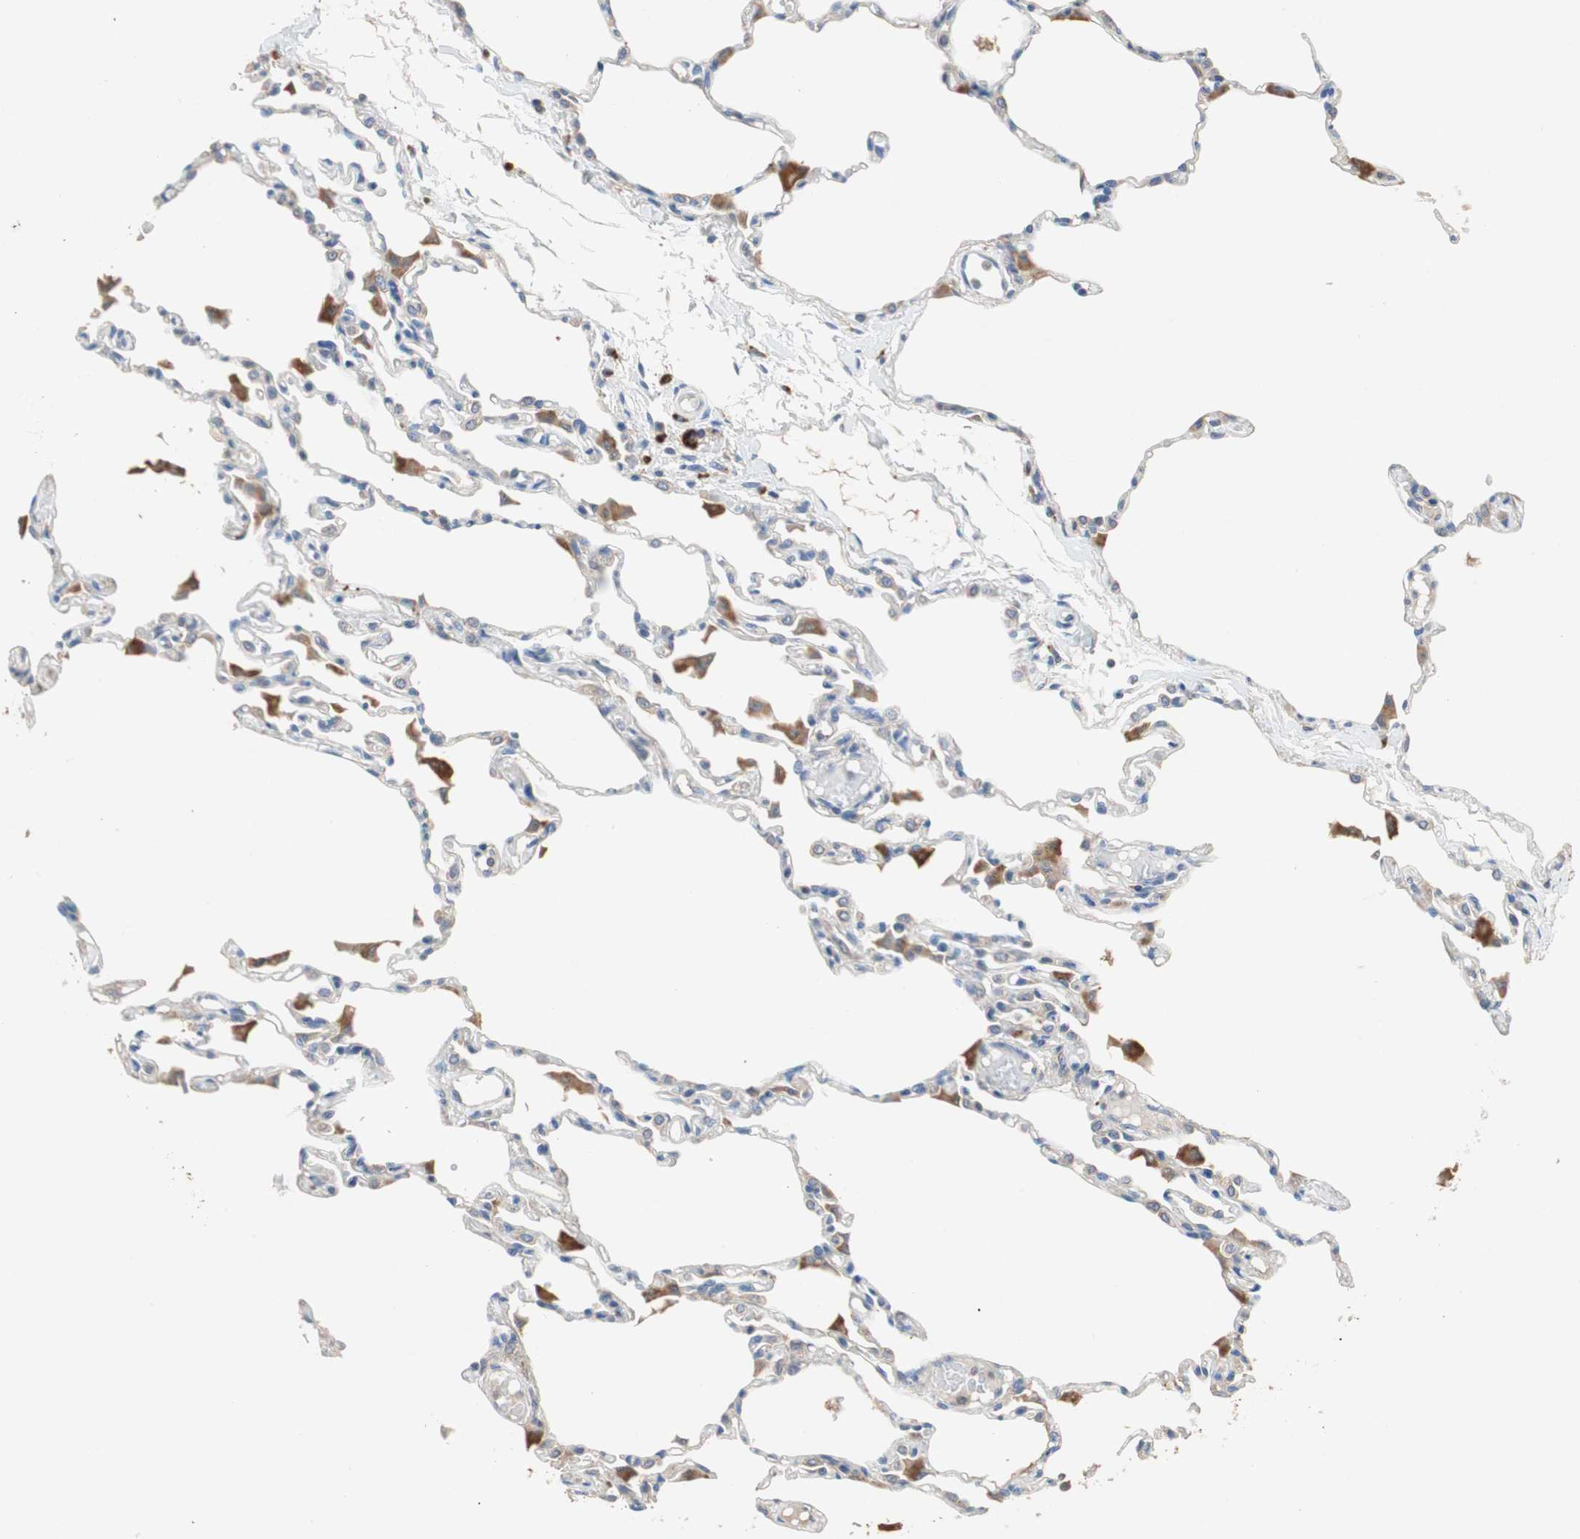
{"staining": {"intensity": "negative", "quantity": "none", "location": "none"}, "tissue": "lung", "cell_type": "Alveolar cells", "image_type": "normal", "snomed": [{"axis": "morphology", "description": "Normal tissue, NOS"}, {"axis": "topography", "description": "Lung"}], "caption": "IHC of normal human lung shows no expression in alveolar cells.", "gene": "ADAP1", "patient": {"sex": "female", "age": 49}}